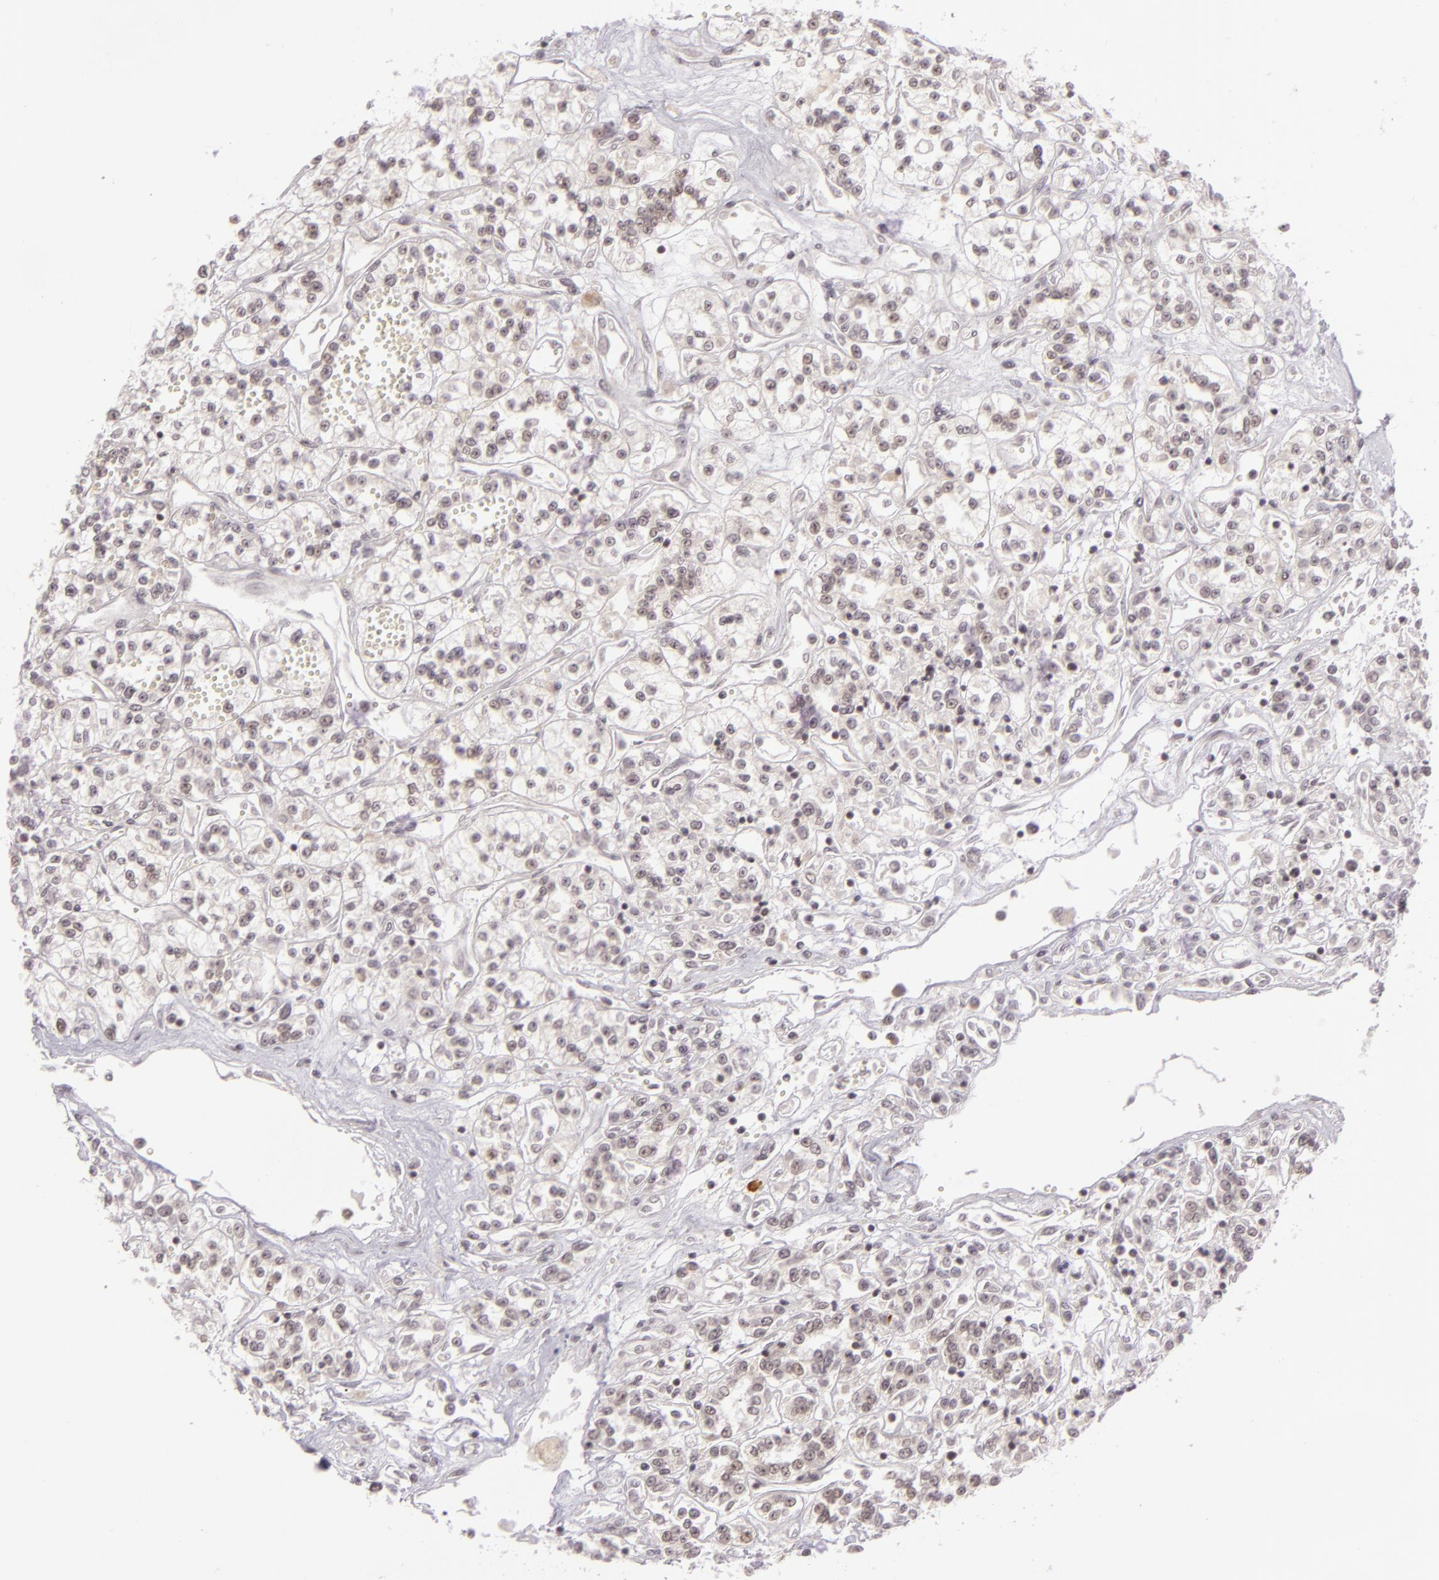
{"staining": {"intensity": "weak", "quantity": "25%-75%", "location": "nuclear"}, "tissue": "renal cancer", "cell_type": "Tumor cells", "image_type": "cancer", "snomed": [{"axis": "morphology", "description": "Adenocarcinoma, NOS"}, {"axis": "topography", "description": "Kidney"}], "caption": "Human adenocarcinoma (renal) stained with a brown dye displays weak nuclear positive positivity in about 25%-75% of tumor cells.", "gene": "ZFX", "patient": {"sex": "female", "age": 76}}